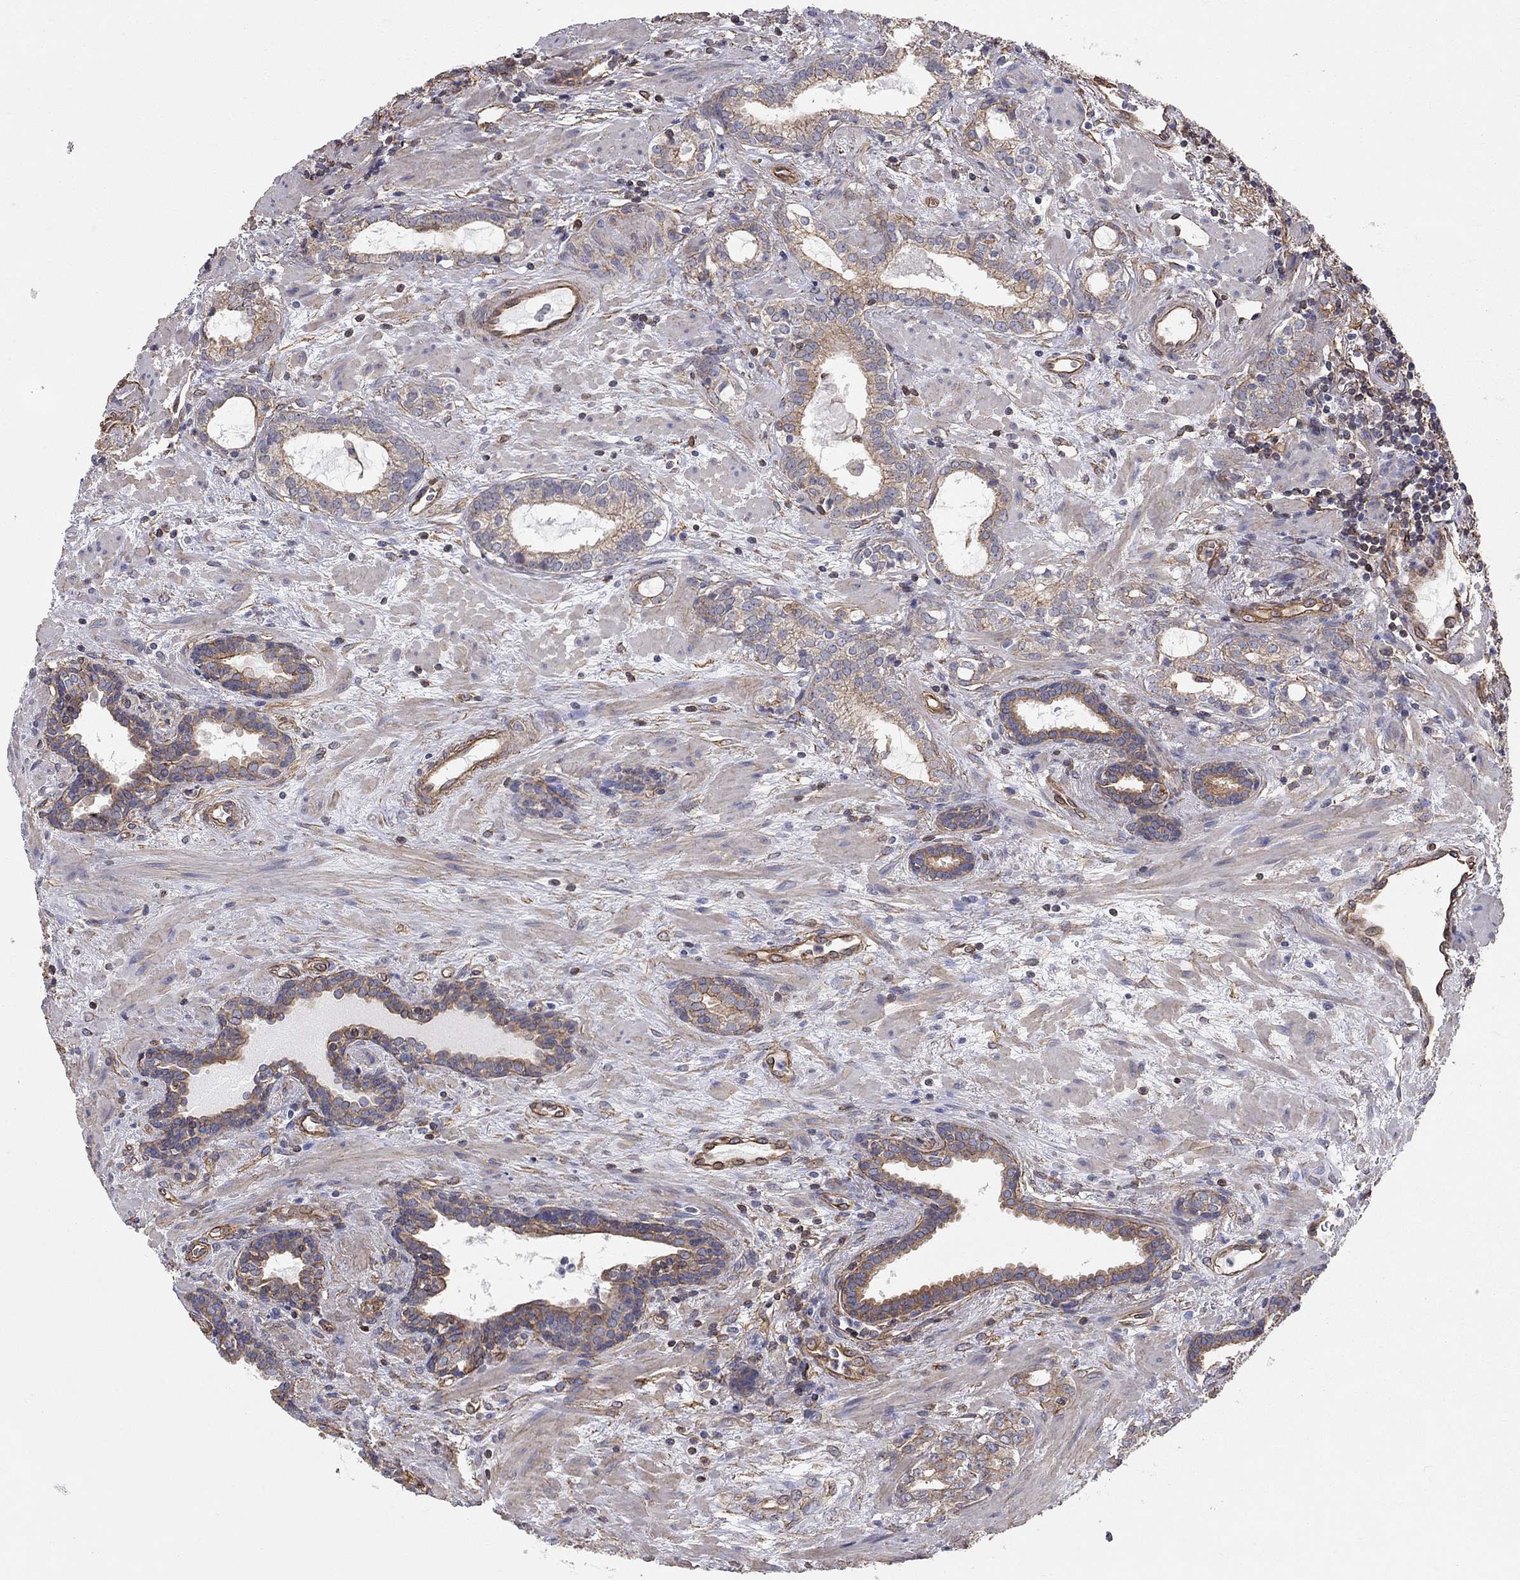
{"staining": {"intensity": "strong", "quantity": "<25%", "location": "cytoplasmic/membranous"}, "tissue": "prostate cancer", "cell_type": "Tumor cells", "image_type": "cancer", "snomed": [{"axis": "morphology", "description": "Adenocarcinoma, NOS"}, {"axis": "topography", "description": "Prostate"}], "caption": "Tumor cells show medium levels of strong cytoplasmic/membranous staining in approximately <25% of cells in prostate adenocarcinoma.", "gene": "BICDL2", "patient": {"sex": "male", "age": 66}}